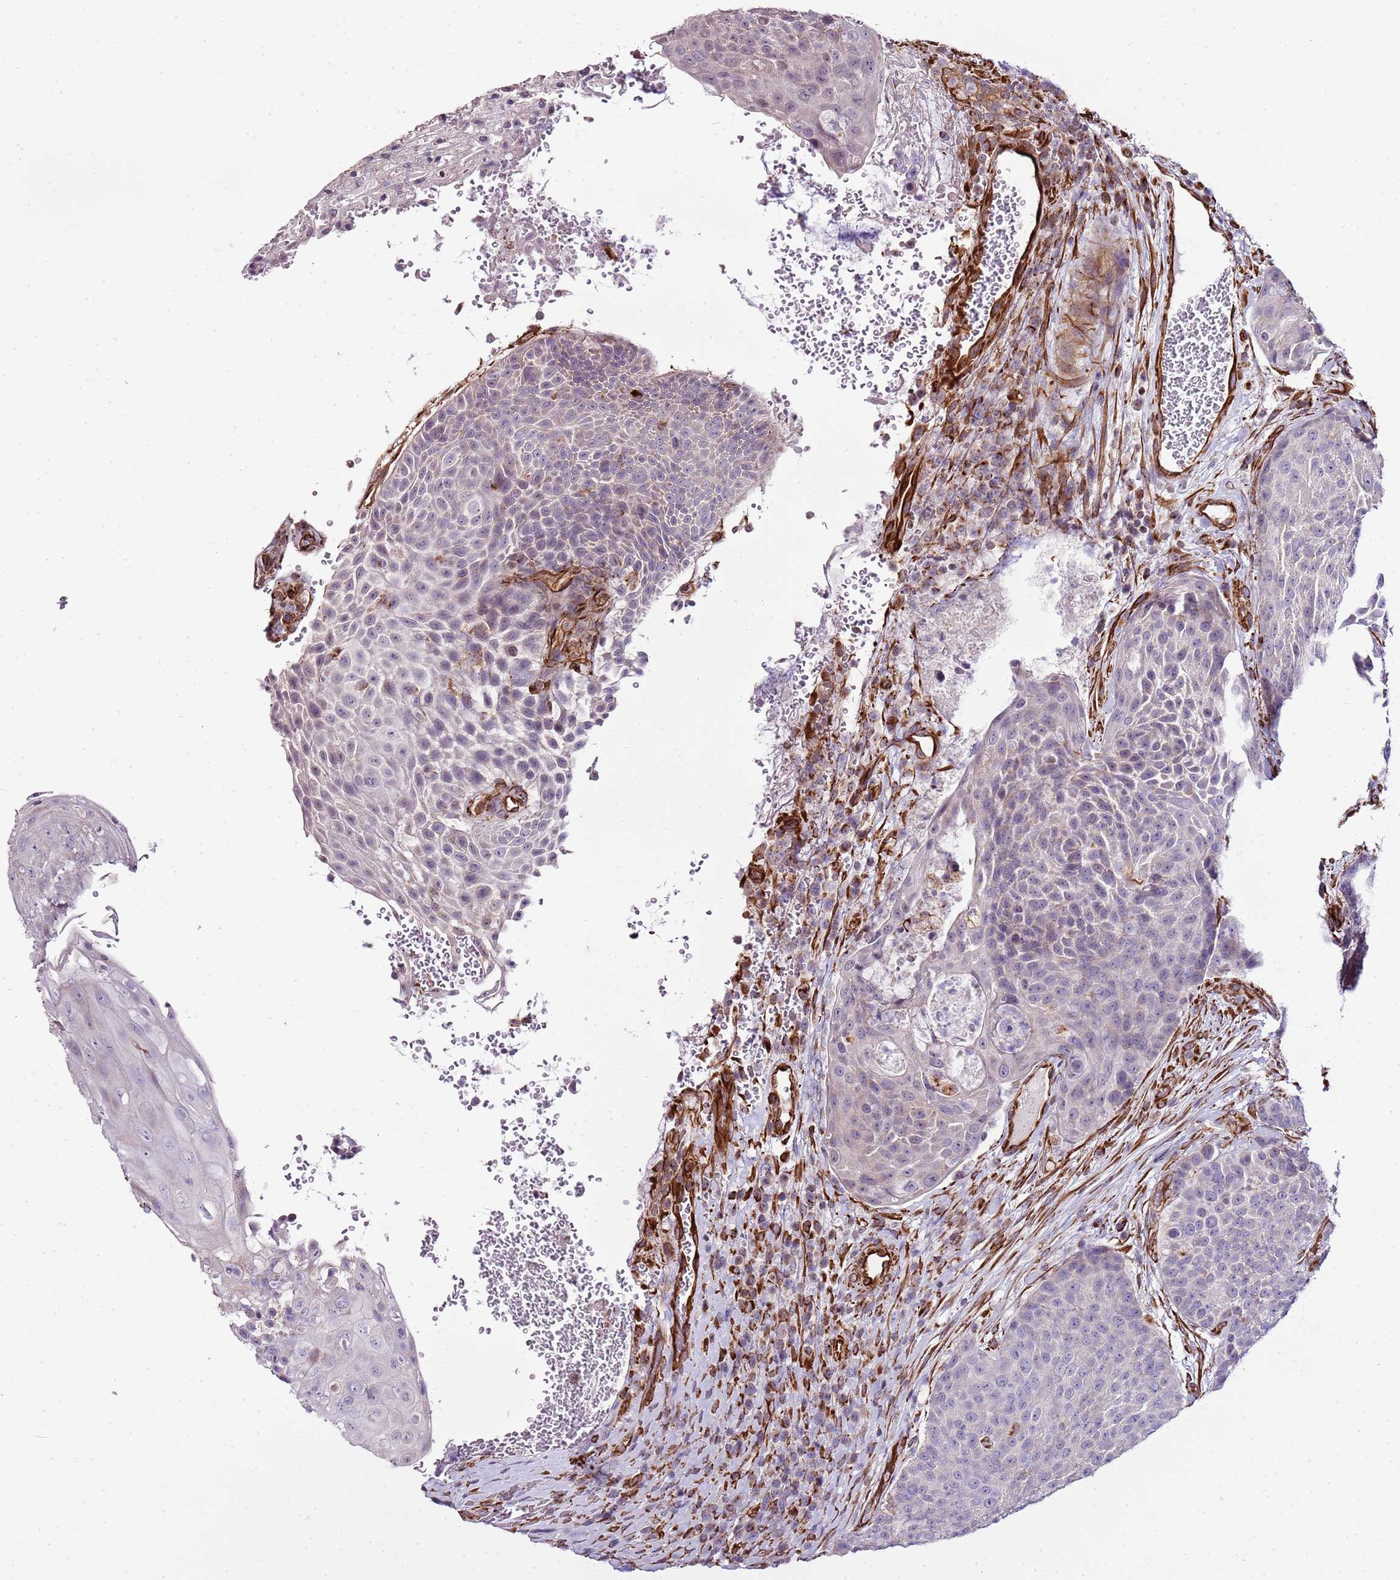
{"staining": {"intensity": "weak", "quantity": "<25%", "location": "cytoplasmic/membranous"}, "tissue": "urothelial cancer", "cell_type": "Tumor cells", "image_type": "cancer", "snomed": [{"axis": "morphology", "description": "Urothelial carcinoma, High grade"}, {"axis": "topography", "description": "Urinary bladder"}], "caption": "The immunohistochemistry (IHC) photomicrograph has no significant expression in tumor cells of high-grade urothelial carcinoma tissue.", "gene": "ZNF786", "patient": {"sex": "female", "age": 63}}